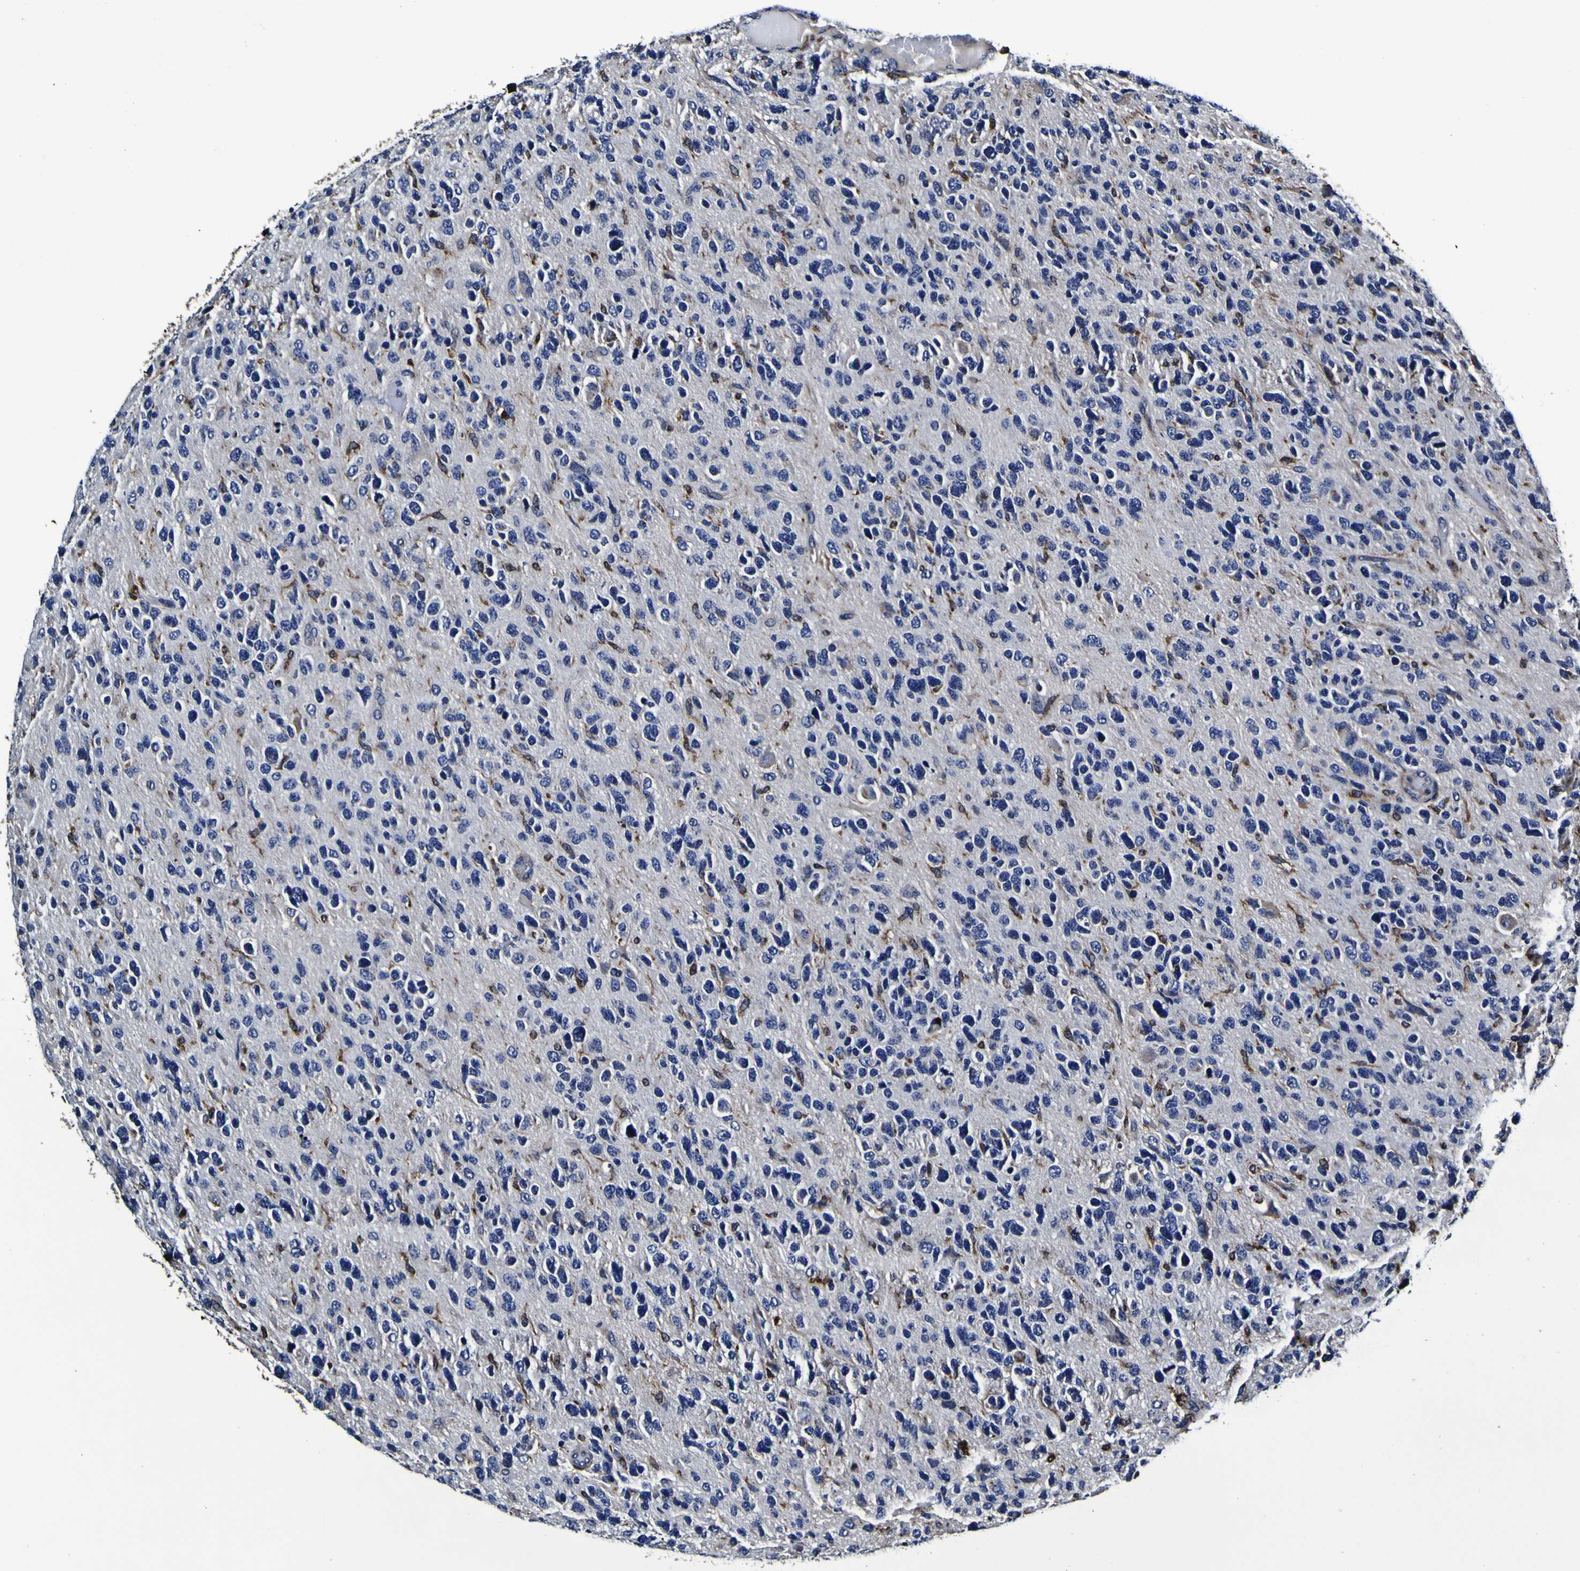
{"staining": {"intensity": "negative", "quantity": "none", "location": "none"}, "tissue": "glioma", "cell_type": "Tumor cells", "image_type": "cancer", "snomed": [{"axis": "morphology", "description": "Glioma, malignant, High grade"}, {"axis": "topography", "description": "Brain"}], "caption": "Tumor cells are negative for protein expression in human high-grade glioma (malignant).", "gene": "GPX1", "patient": {"sex": "female", "age": 58}}